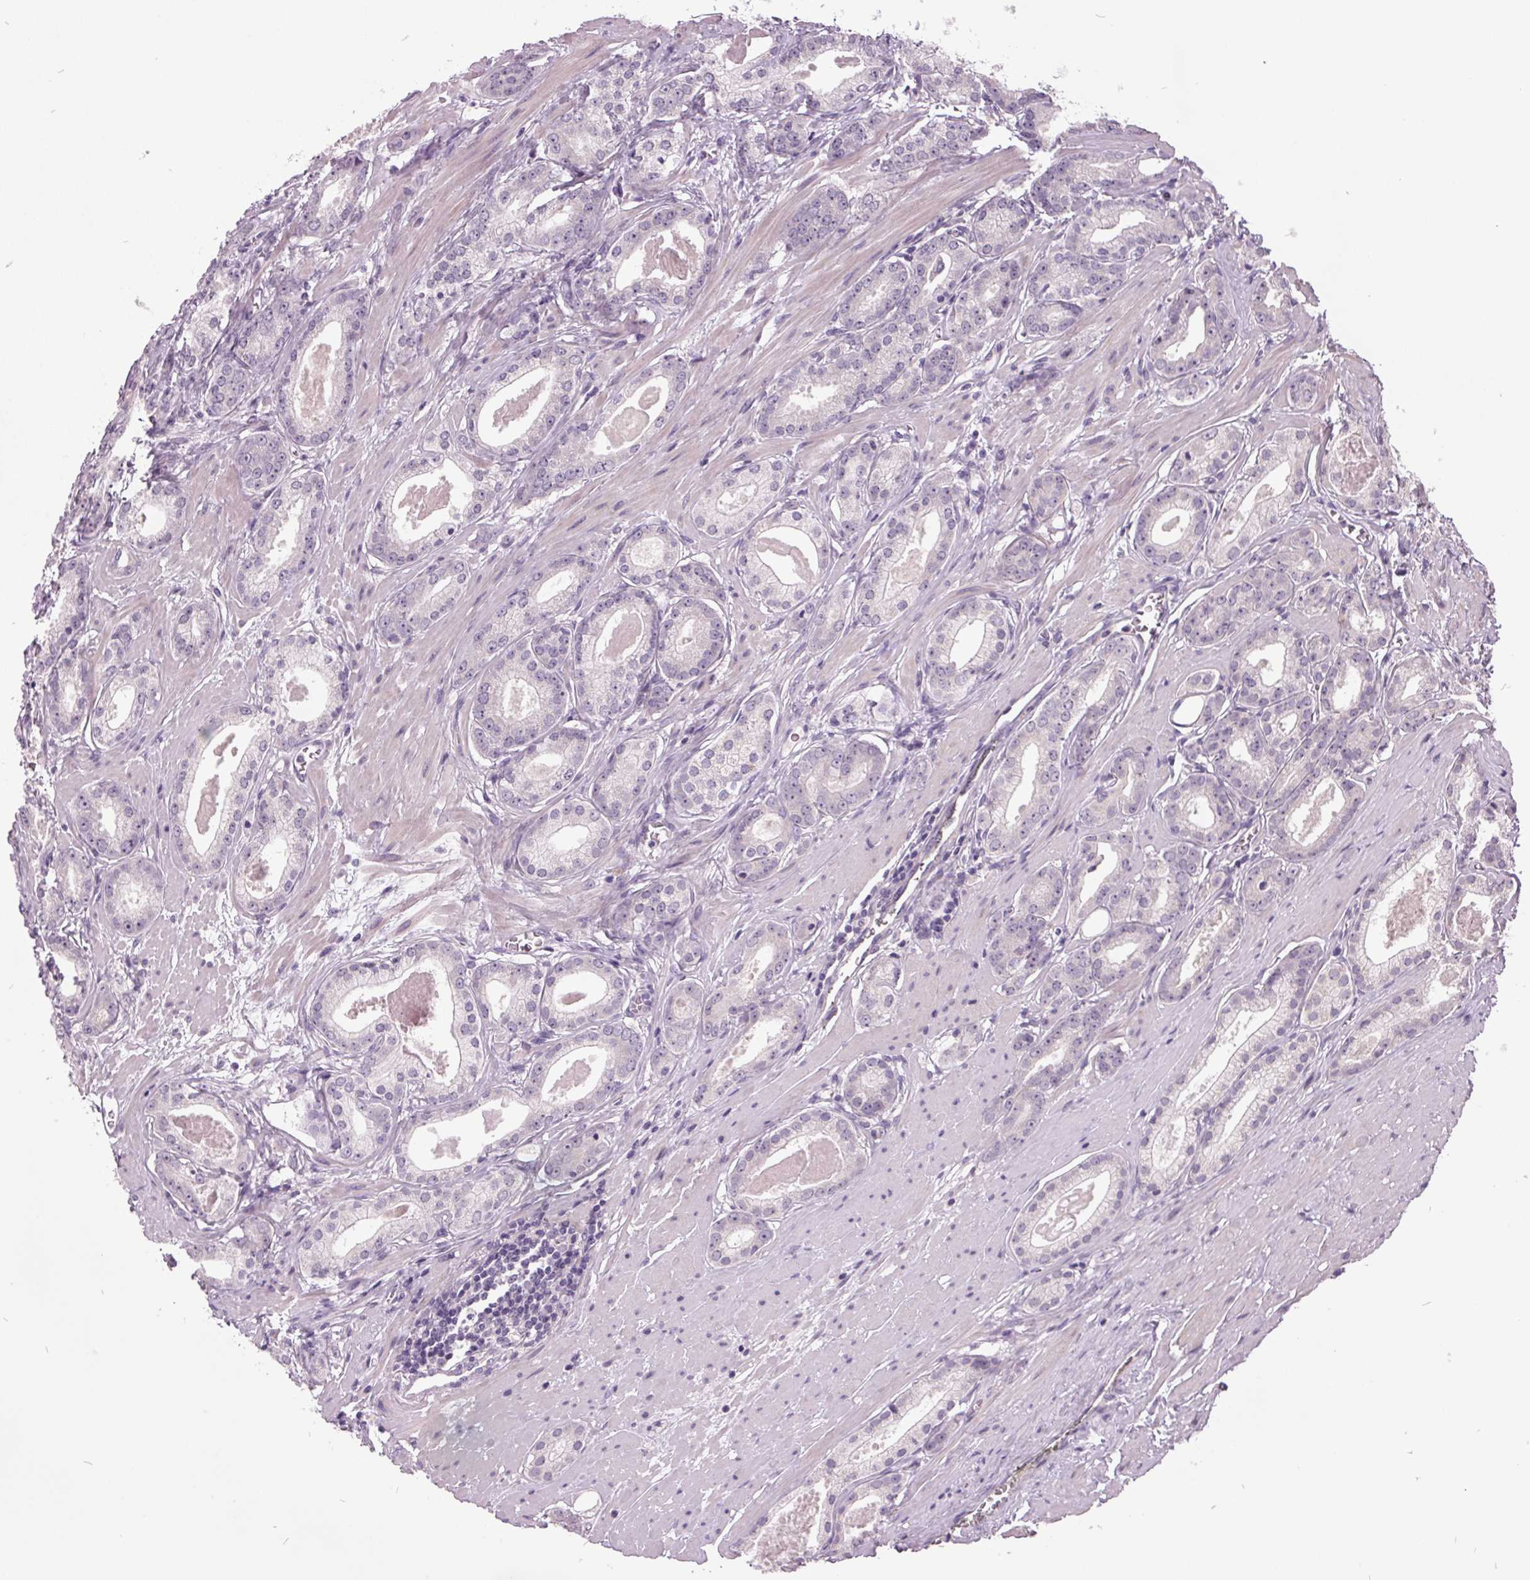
{"staining": {"intensity": "negative", "quantity": "none", "location": "none"}, "tissue": "prostate cancer", "cell_type": "Tumor cells", "image_type": "cancer", "snomed": [{"axis": "morphology", "description": "Adenocarcinoma, NOS"}, {"axis": "morphology", "description": "Adenocarcinoma, Low grade"}, {"axis": "topography", "description": "Prostate"}], "caption": "Photomicrograph shows no protein expression in tumor cells of prostate adenocarcinoma tissue. Nuclei are stained in blue.", "gene": "C2orf16", "patient": {"sex": "male", "age": 64}}